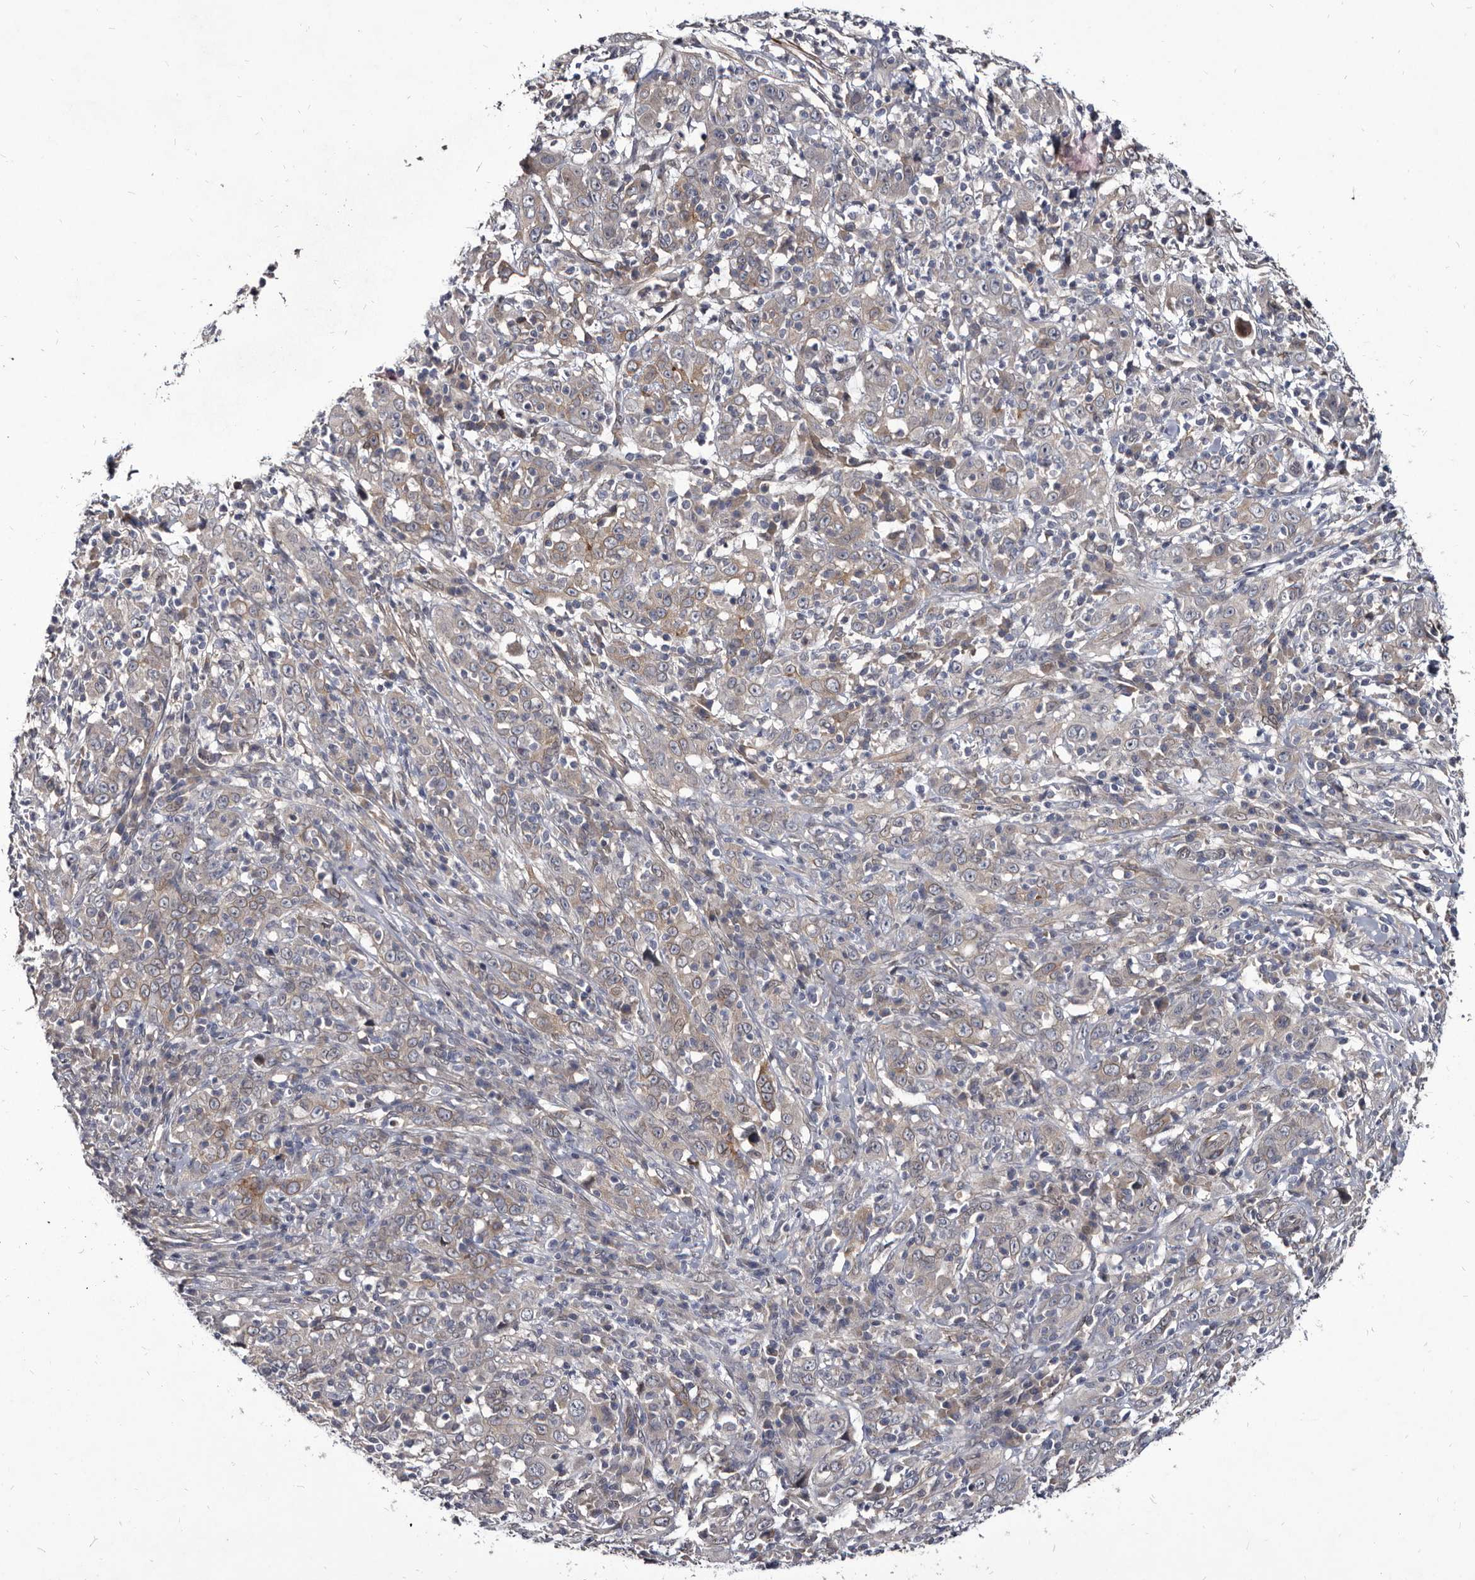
{"staining": {"intensity": "weak", "quantity": "<25%", "location": "cytoplasmic/membranous"}, "tissue": "cervical cancer", "cell_type": "Tumor cells", "image_type": "cancer", "snomed": [{"axis": "morphology", "description": "Squamous cell carcinoma, NOS"}, {"axis": "topography", "description": "Cervix"}], "caption": "This histopathology image is of cervical squamous cell carcinoma stained with immunohistochemistry (IHC) to label a protein in brown with the nuclei are counter-stained blue. There is no expression in tumor cells.", "gene": "PROM1", "patient": {"sex": "female", "age": 46}}